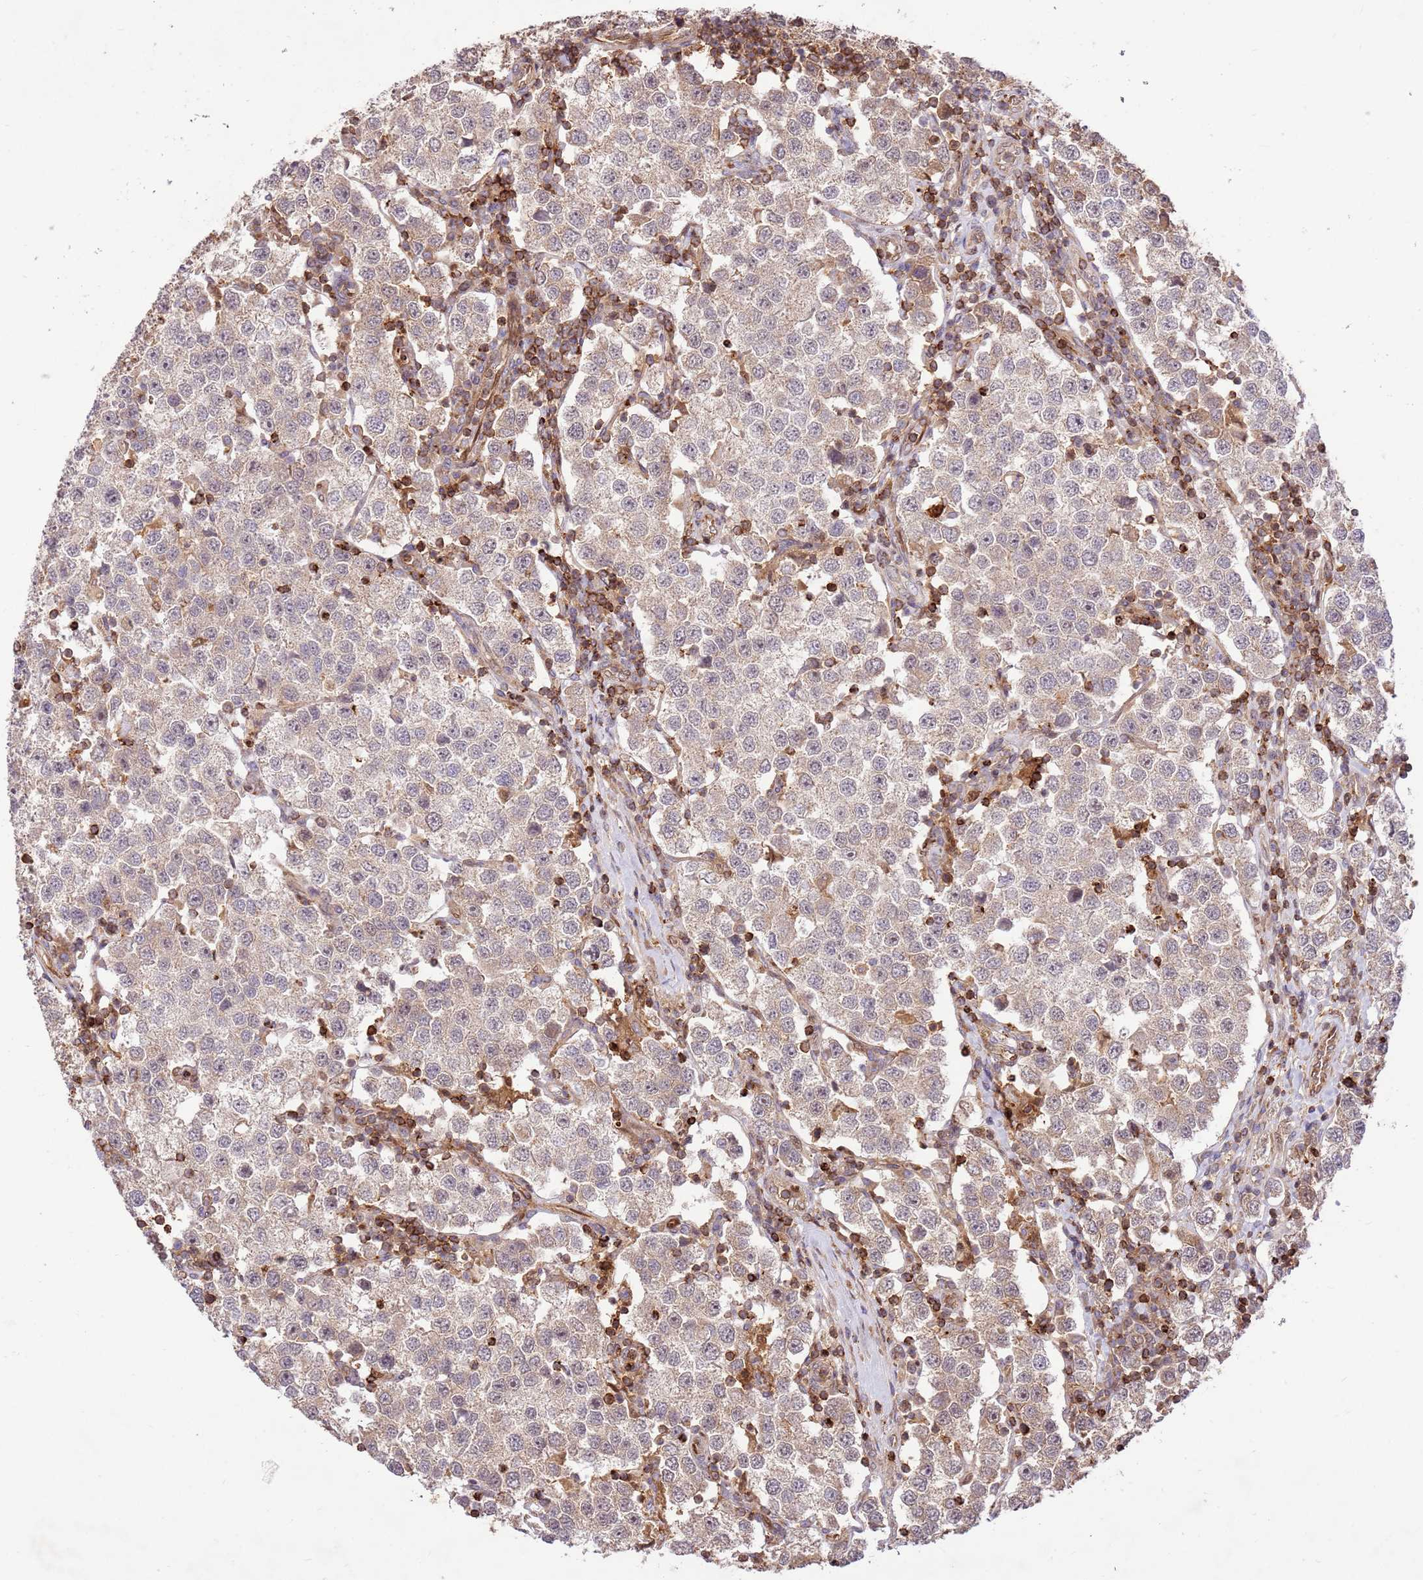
{"staining": {"intensity": "weak", "quantity": ">75%", "location": "cytoplasmic/membranous"}, "tissue": "testis cancer", "cell_type": "Tumor cells", "image_type": "cancer", "snomed": [{"axis": "morphology", "description": "Seminoma, NOS"}, {"axis": "topography", "description": "Testis"}], "caption": "The micrograph exhibits immunohistochemical staining of testis seminoma. There is weak cytoplasmic/membranous expression is present in about >75% of tumor cells.", "gene": "KATNAL2", "patient": {"sex": "male", "age": 37}}